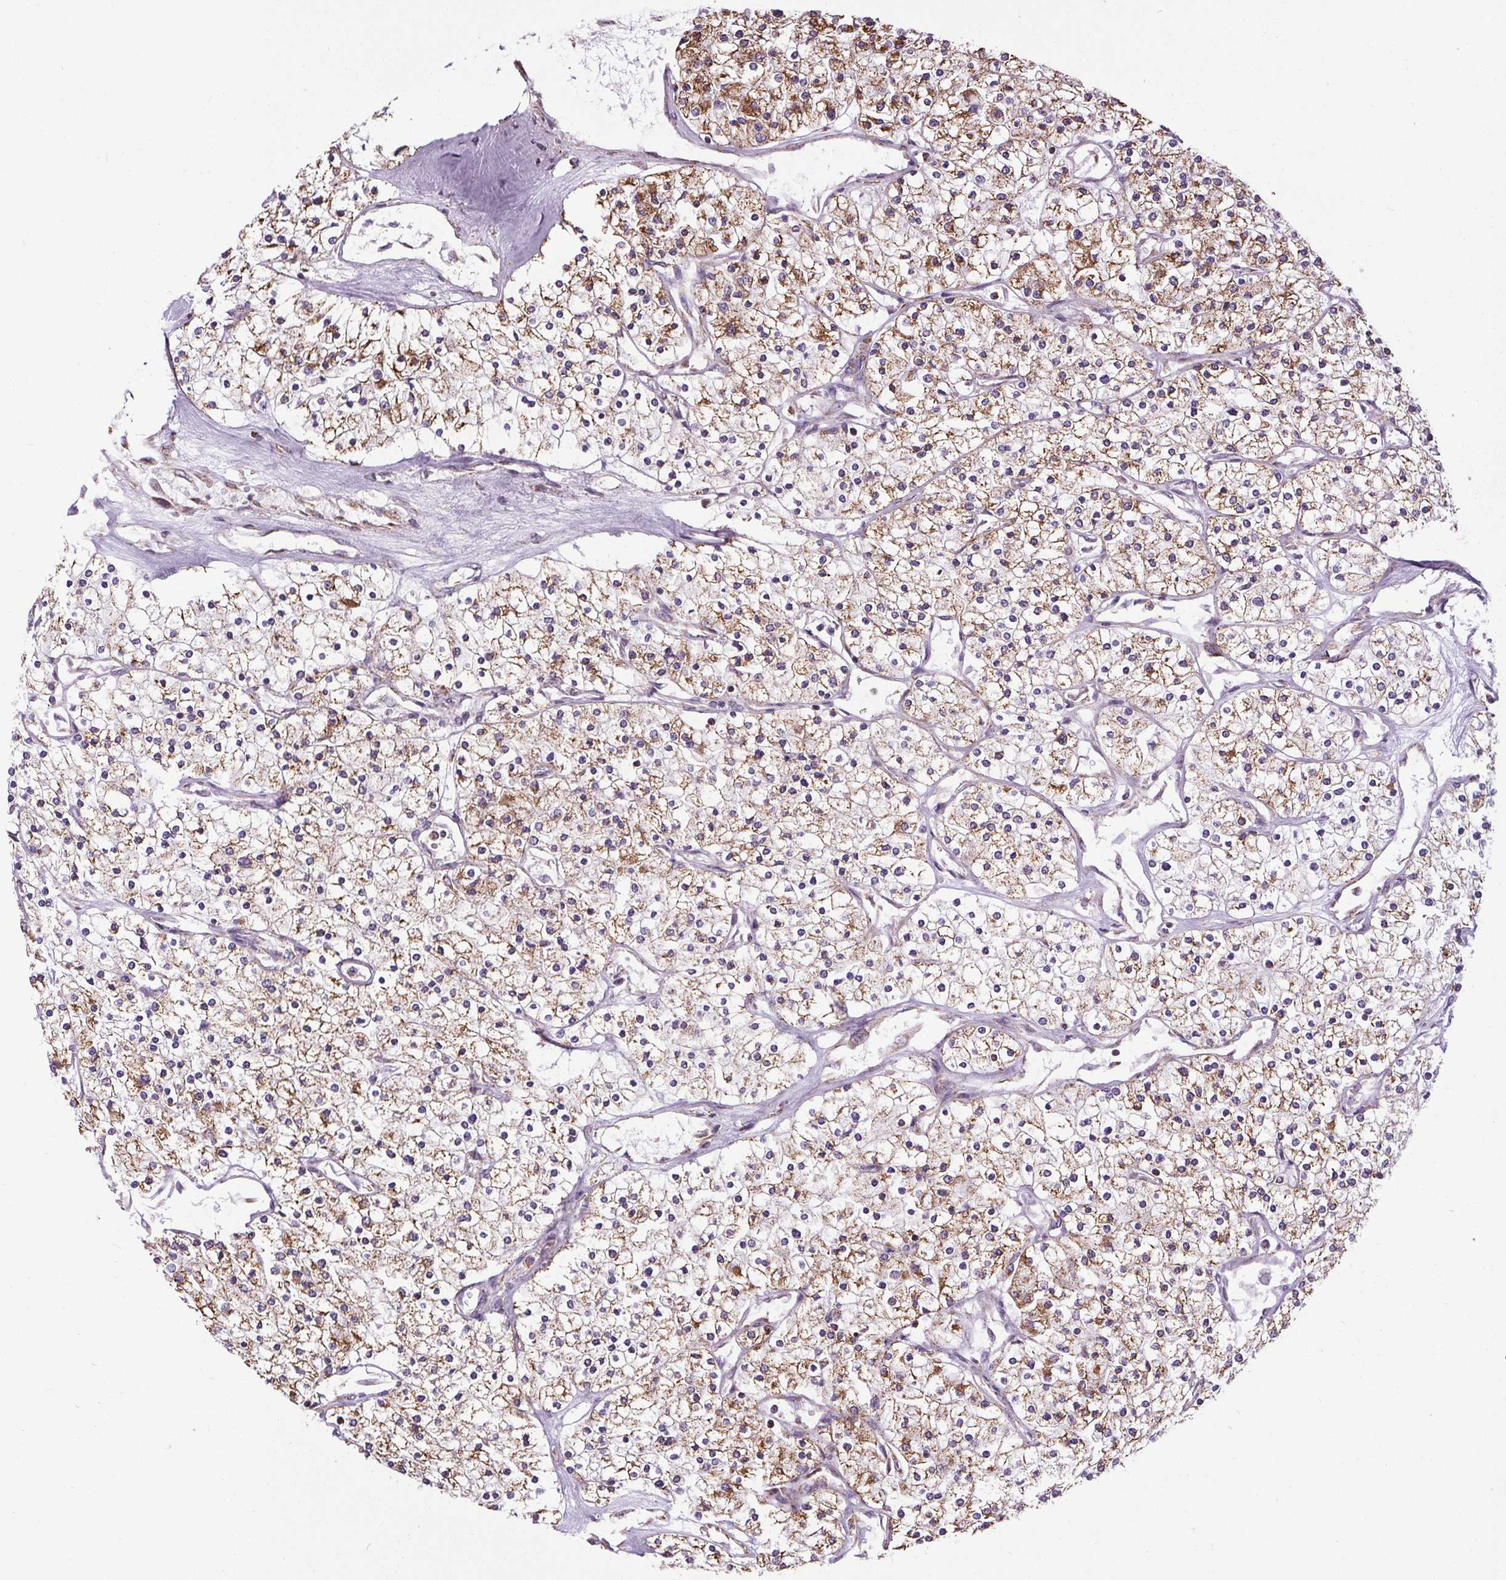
{"staining": {"intensity": "moderate", "quantity": "<25%", "location": "cytoplasmic/membranous"}, "tissue": "renal cancer", "cell_type": "Tumor cells", "image_type": "cancer", "snomed": [{"axis": "morphology", "description": "Adenocarcinoma, NOS"}, {"axis": "topography", "description": "Kidney"}], "caption": "Adenocarcinoma (renal) stained with DAB (3,3'-diaminobenzidine) IHC demonstrates low levels of moderate cytoplasmic/membranous staining in about <25% of tumor cells.", "gene": "ZNF548", "patient": {"sex": "male", "age": 80}}